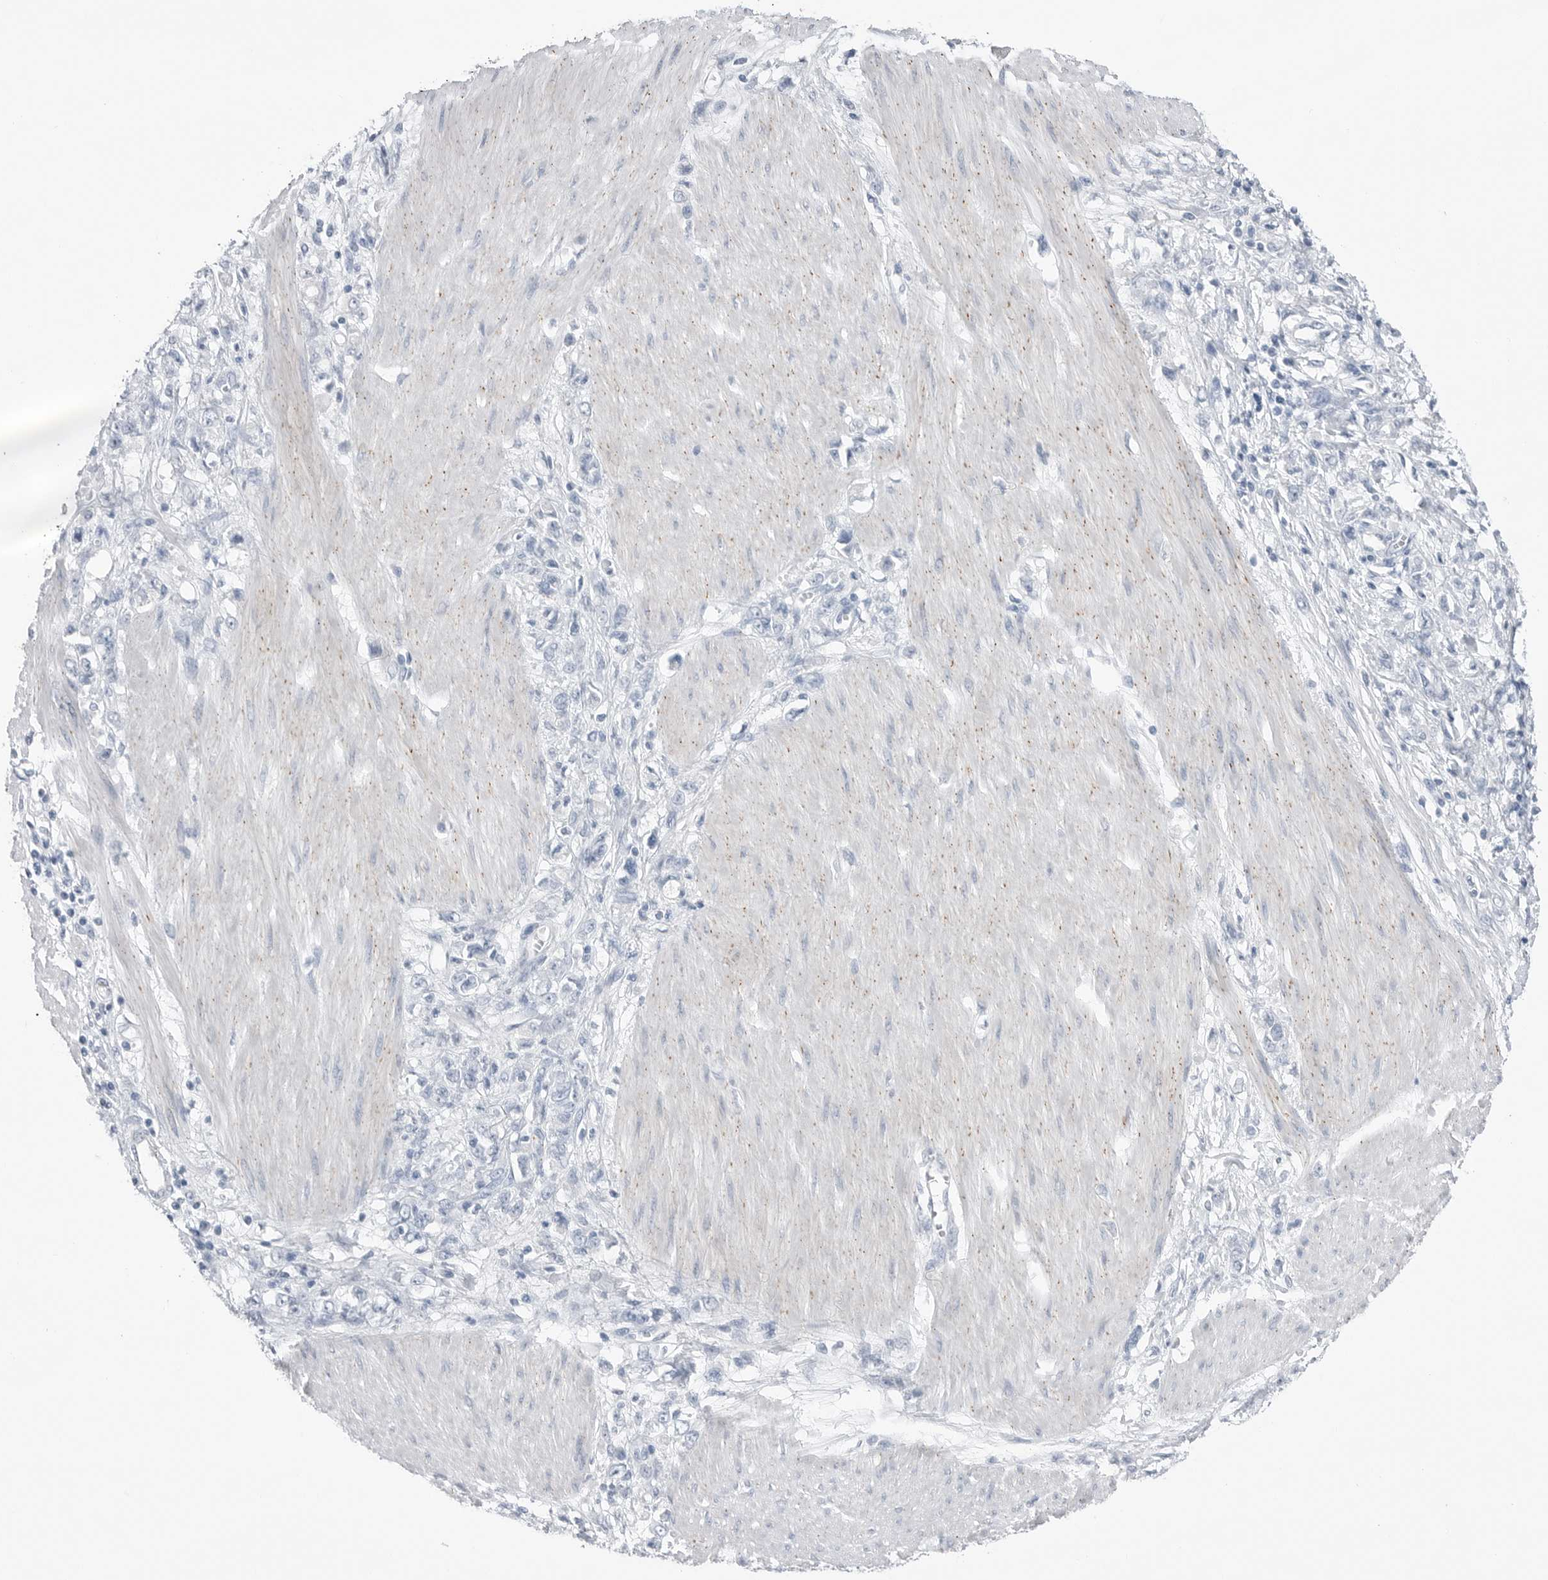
{"staining": {"intensity": "negative", "quantity": "none", "location": "none"}, "tissue": "stomach cancer", "cell_type": "Tumor cells", "image_type": "cancer", "snomed": [{"axis": "morphology", "description": "Adenocarcinoma, NOS"}, {"axis": "topography", "description": "Stomach"}], "caption": "This is an IHC micrograph of human stomach cancer. There is no positivity in tumor cells.", "gene": "ABHD12", "patient": {"sex": "female", "age": 76}}